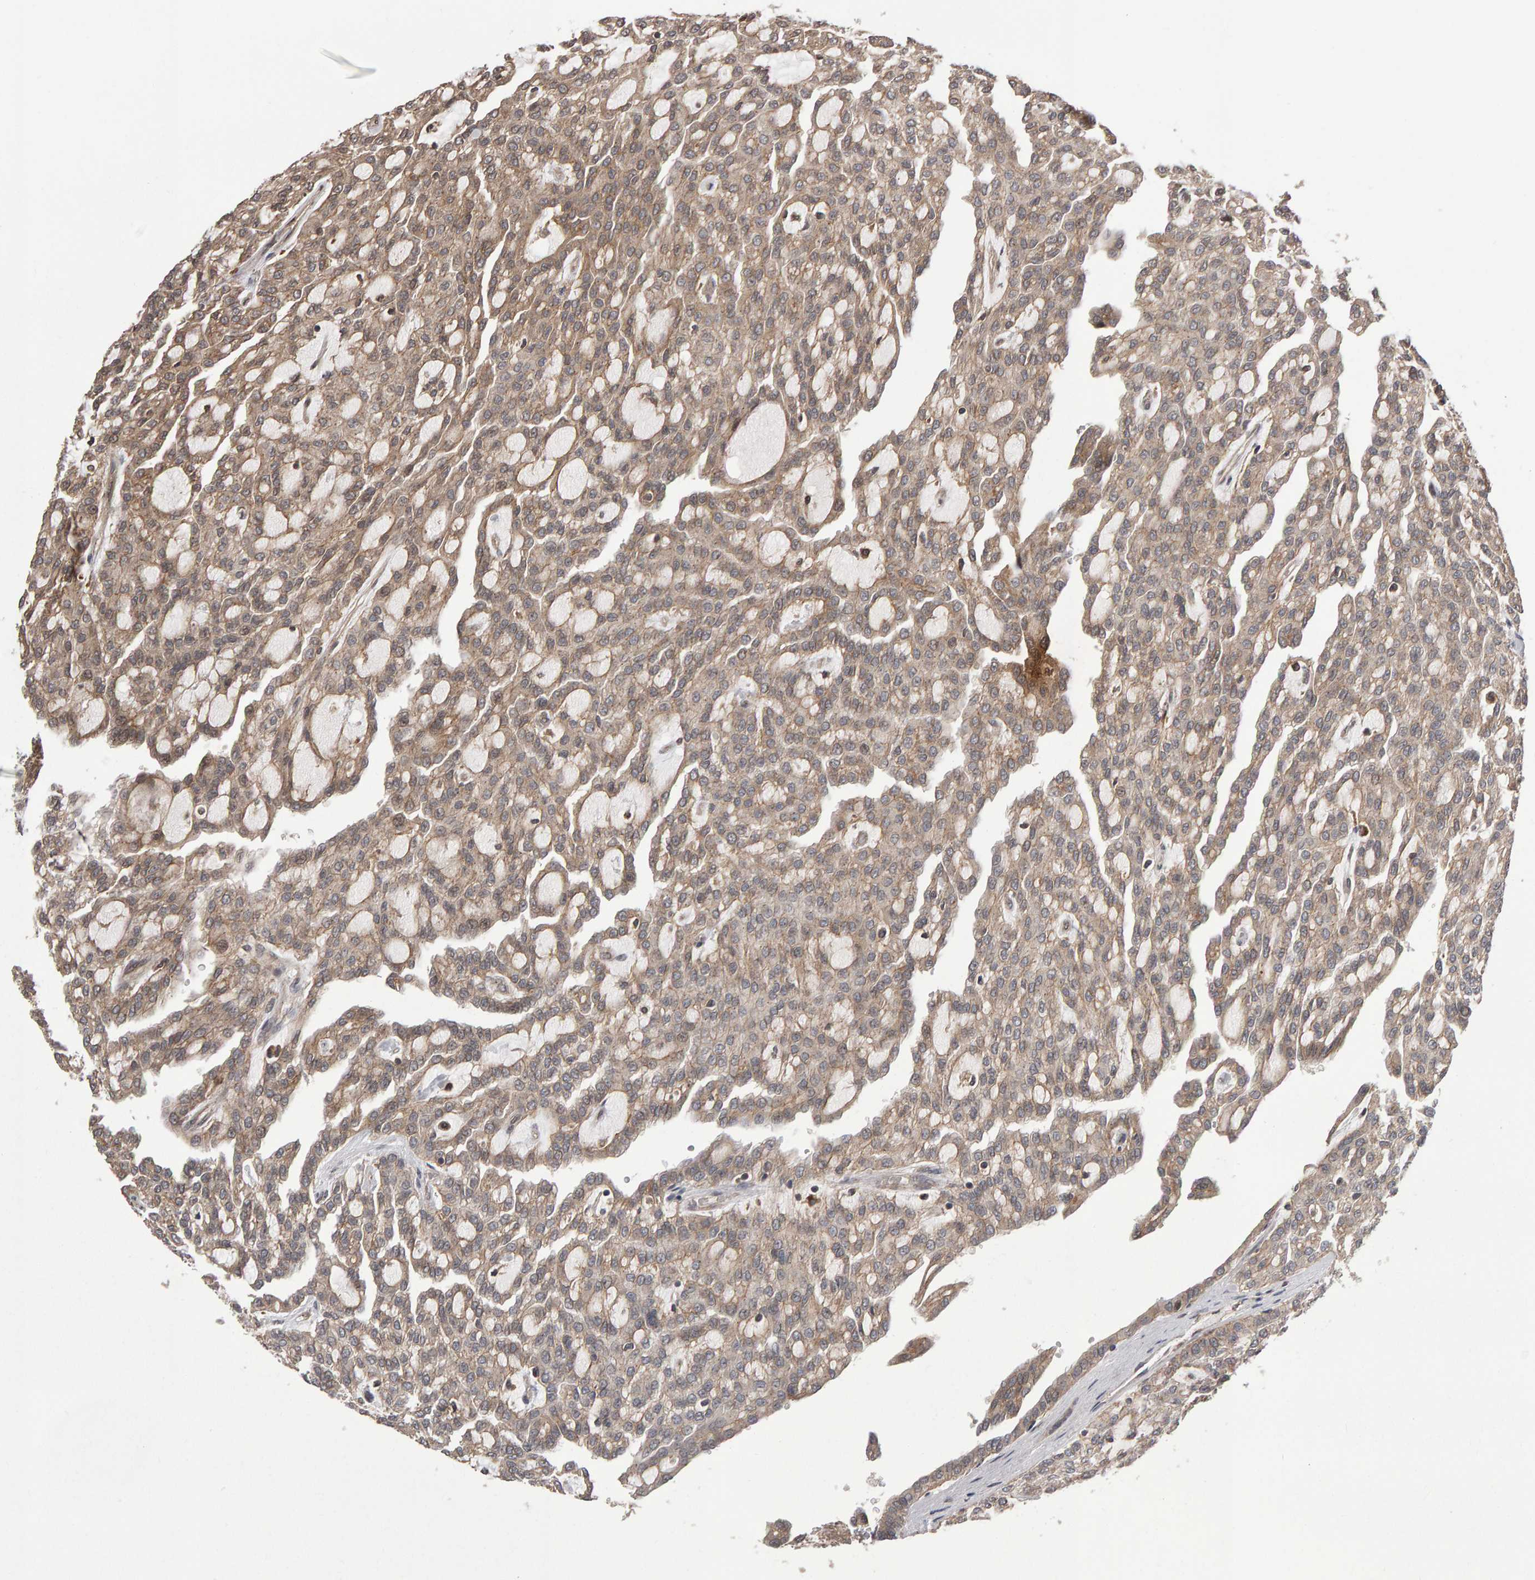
{"staining": {"intensity": "weak", "quantity": ">75%", "location": "cytoplasmic/membranous"}, "tissue": "renal cancer", "cell_type": "Tumor cells", "image_type": "cancer", "snomed": [{"axis": "morphology", "description": "Adenocarcinoma, NOS"}, {"axis": "topography", "description": "Kidney"}], "caption": "Renal cancer (adenocarcinoma) was stained to show a protein in brown. There is low levels of weak cytoplasmic/membranous staining in approximately >75% of tumor cells. (DAB IHC, brown staining for protein, blue staining for nuclei).", "gene": "SCRIB", "patient": {"sex": "male", "age": 63}}